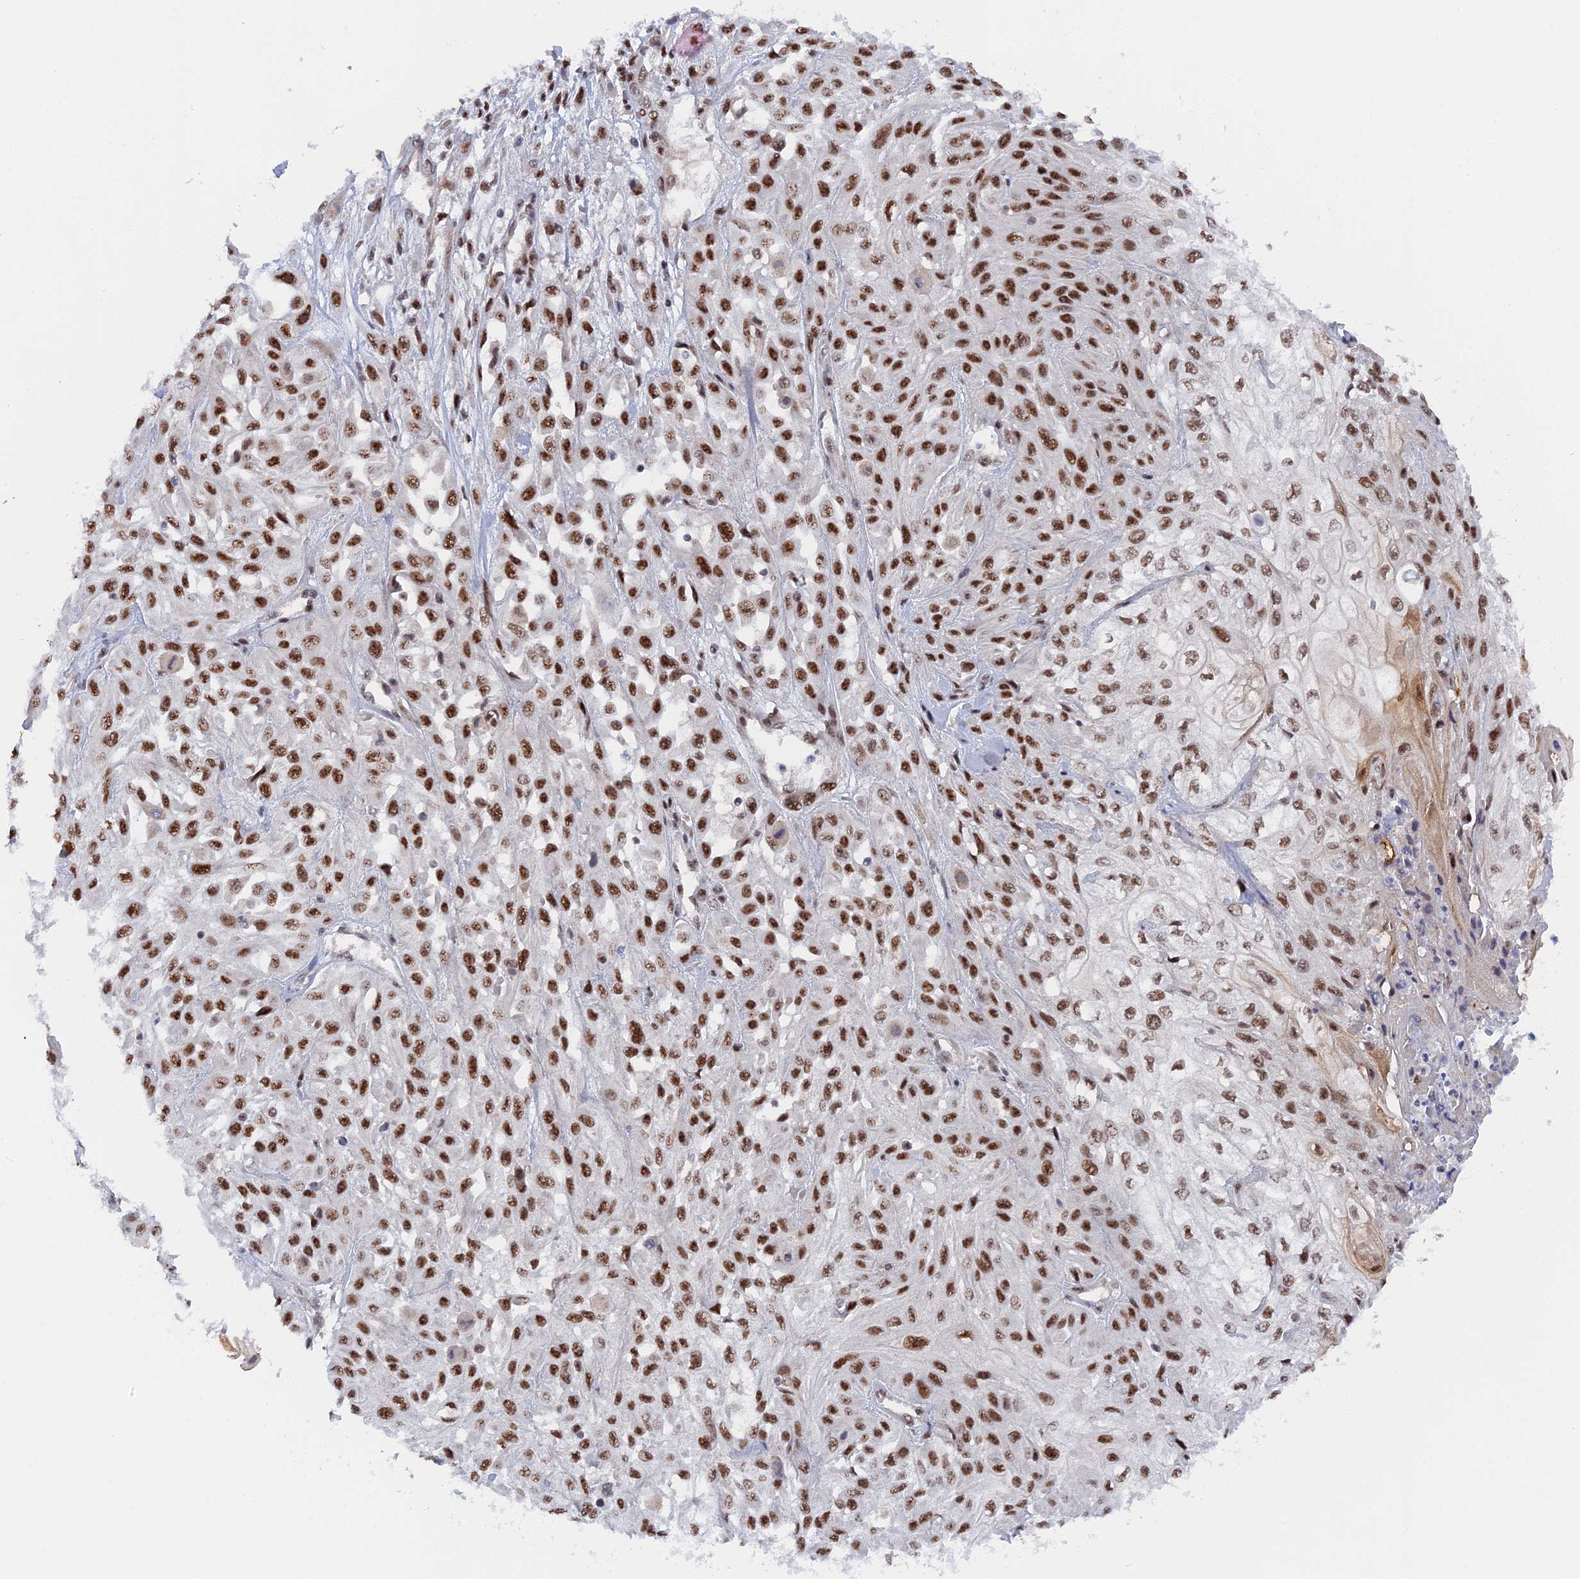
{"staining": {"intensity": "strong", "quantity": ">75%", "location": "nuclear"}, "tissue": "skin cancer", "cell_type": "Tumor cells", "image_type": "cancer", "snomed": [{"axis": "morphology", "description": "Squamous cell carcinoma, NOS"}, {"axis": "morphology", "description": "Squamous cell carcinoma, metastatic, NOS"}, {"axis": "topography", "description": "Skin"}, {"axis": "topography", "description": "Lymph node"}], "caption": "Strong nuclear protein staining is present in approximately >75% of tumor cells in metastatic squamous cell carcinoma (skin). Nuclei are stained in blue.", "gene": "CCDC85A", "patient": {"sex": "male", "age": 75}}